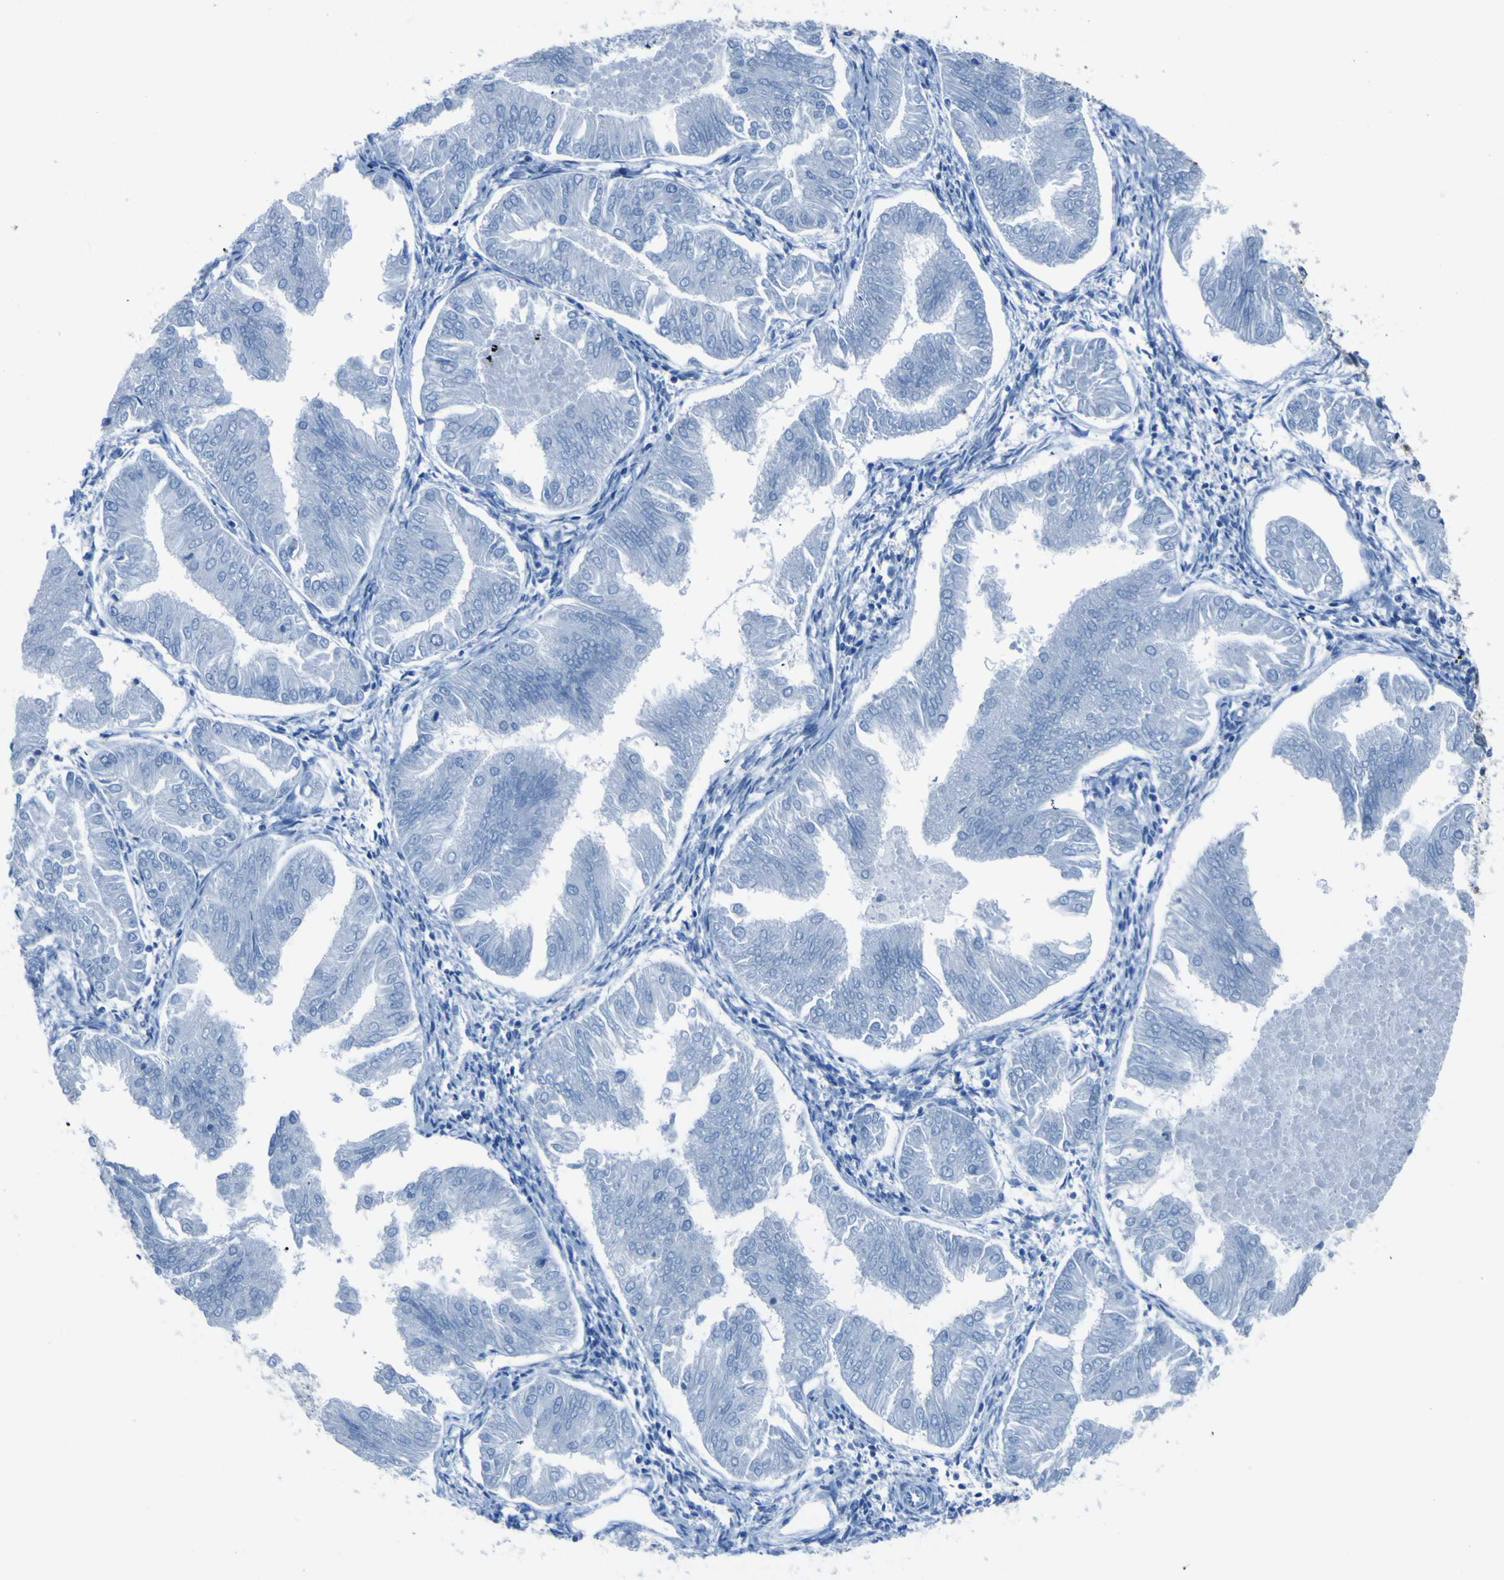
{"staining": {"intensity": "negative", "quantity": "none", "location": "none"}, "tissue": "endometrial cancer", "cell_type": "Tumor cells", "image_type": "cancer", "snomed": [{"axis": "morphology", "description": "Adenocarcinoma, NOS"}, {"axis": "topography", "description": "Endometrium"}], "caption": "This histopathology image is of adenocarcinoma (endometrial) stained with IHC to label a protein in brown with the nuclei are counter-stained blue. There is no expression in tumor cells.", "gene": "STIM1", "patient": {"sex": "female", "age": 53}}